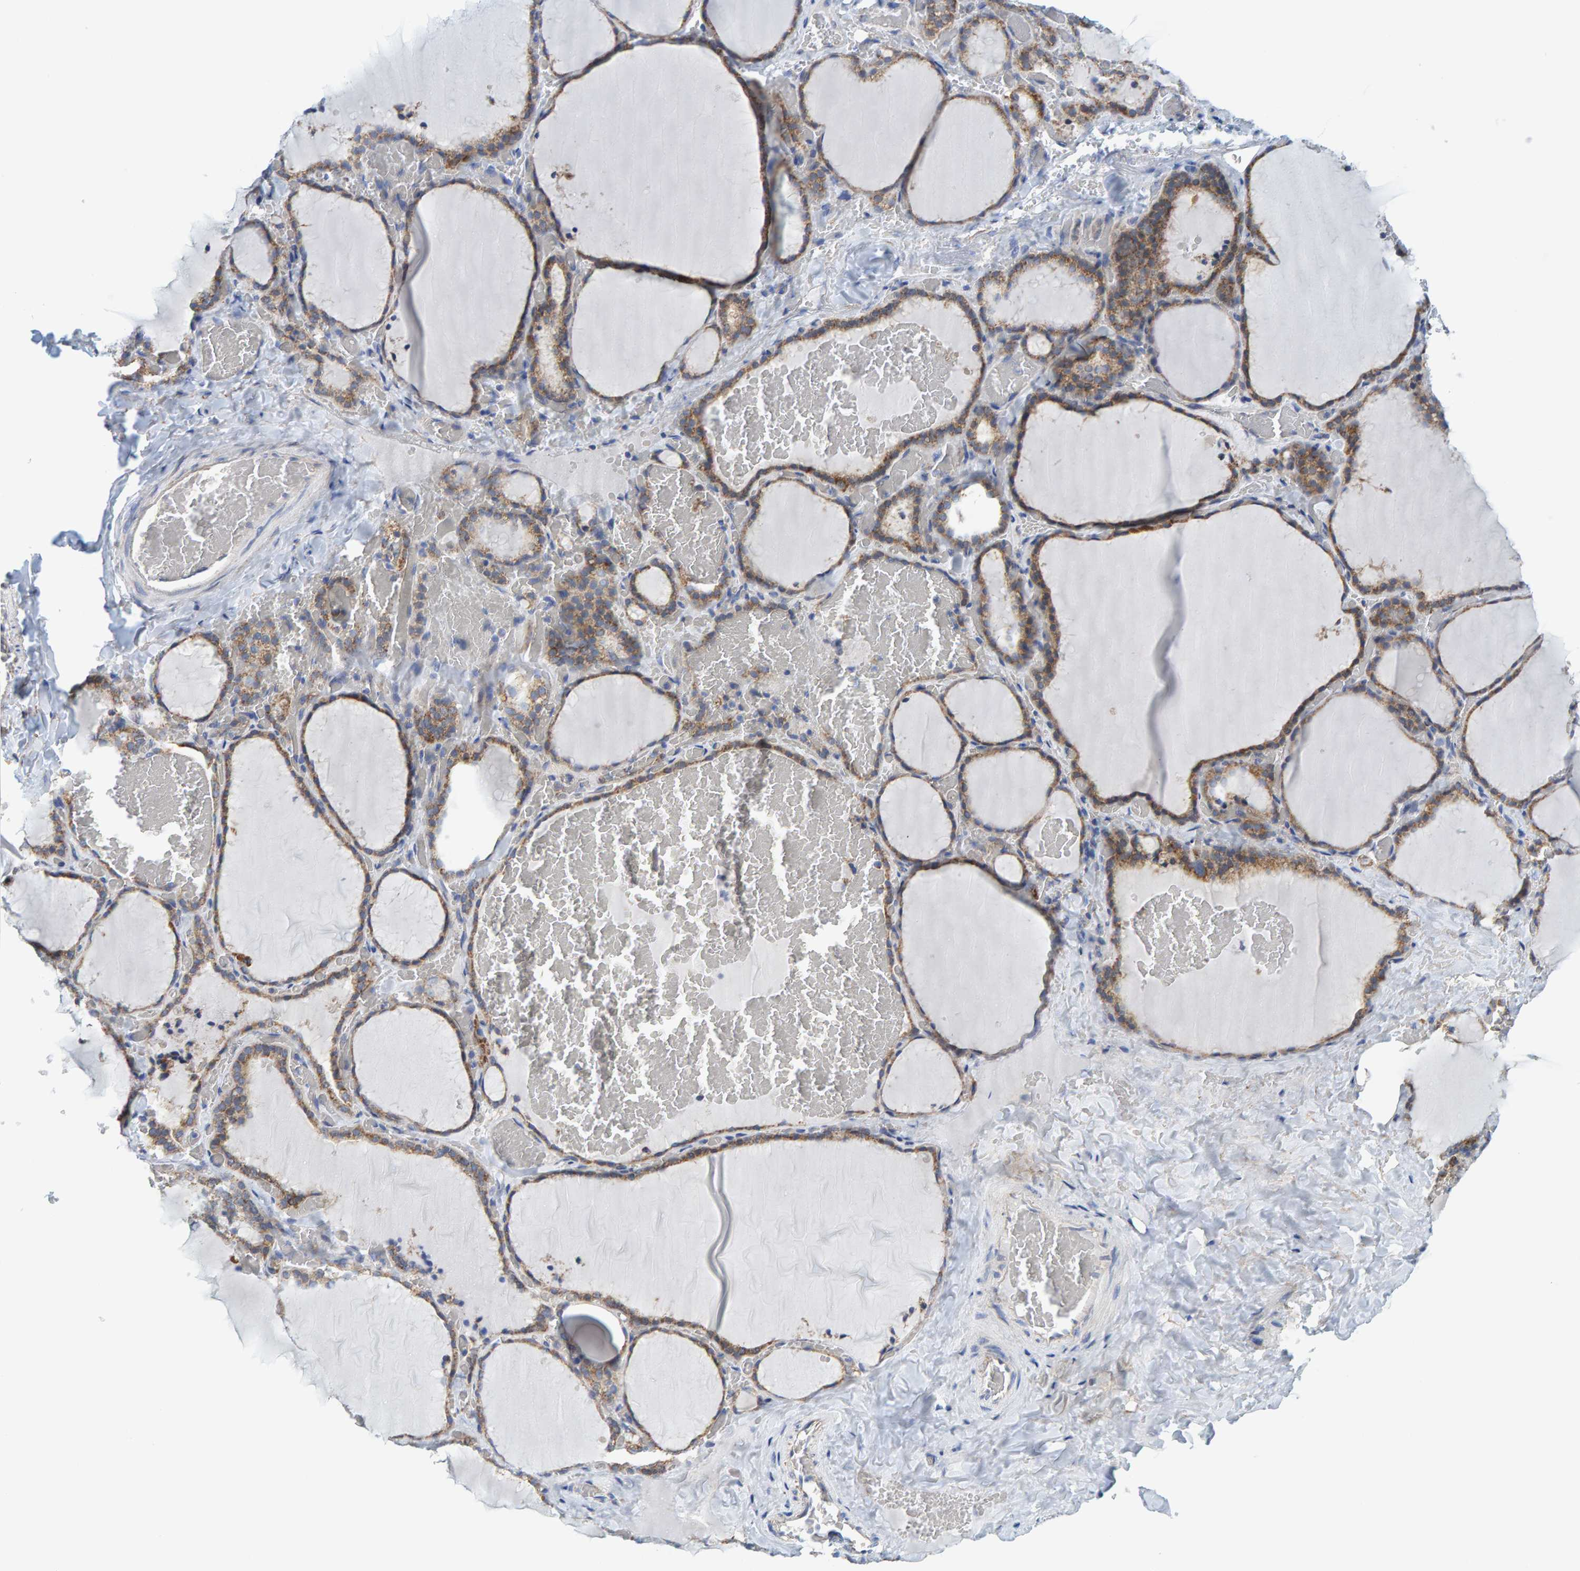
{"staining": {"intensity": "weak", "quantity": ">75%", "location": "cytoplasmic/membranous"}, "tissue": "thyroid gland", "cell_type": "Glandular cells", "image_type": "normal", "snomed": [{"axis": "morphology", "description": "Normal tissue, NOS"}, {"axis": "topography", "description": "Thyroid gland"}], "caption": "Protein expression analysis of normal human thyroid gland reveals weak cytoplasmic/membranous expression in approximately >75% of glandular cells. Nuclei are stained in blue.", "gene": "MRPS7", "patient": {"sex": "female", "age": 22}}